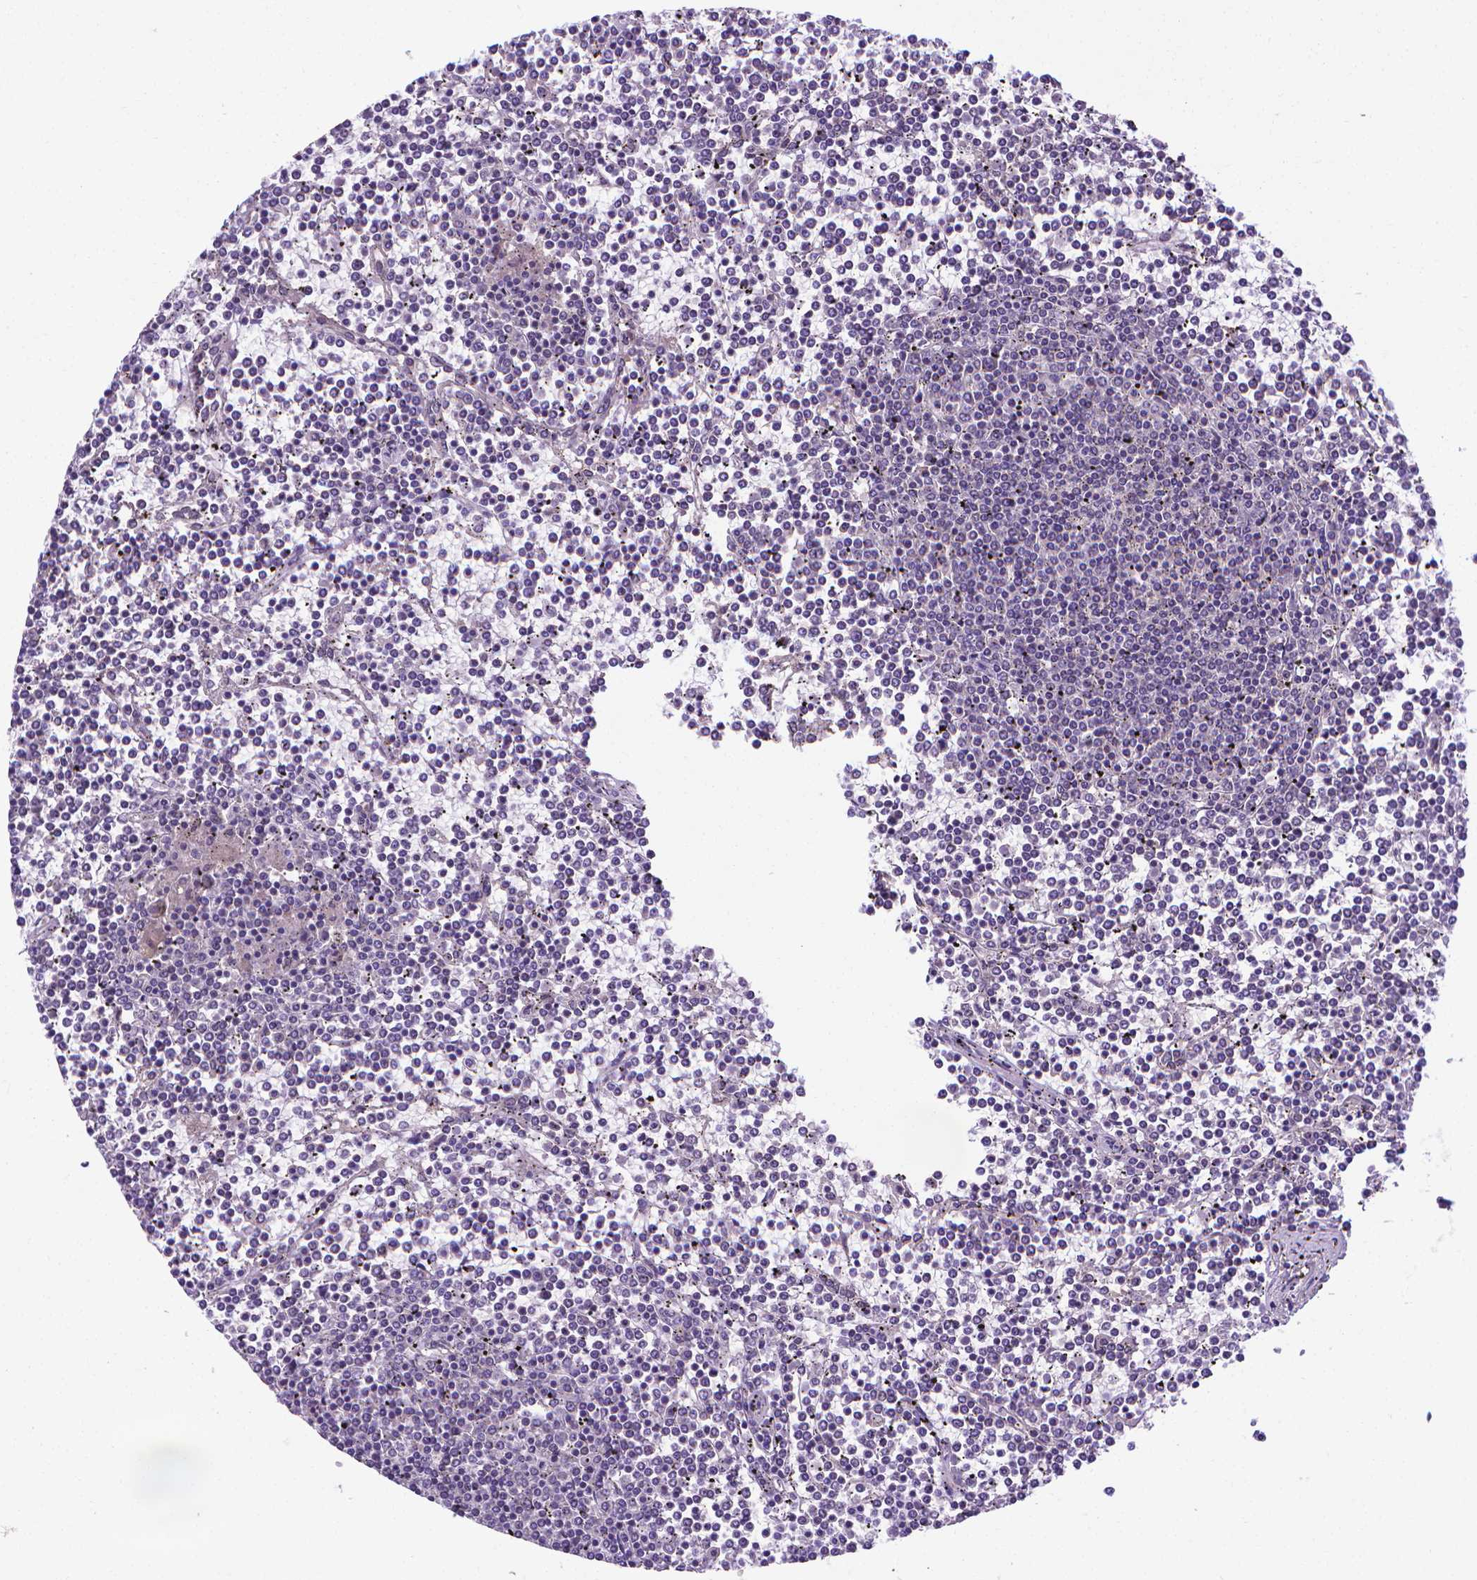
{"staining": {"intensity": "negative", "quantity": "none", "location": "none"}, "tissue": "lymphoma", "cell_type": "Tumor cells", "image_type": "cancer", "snomed": [{"axis": "morphology", "description": "Malignant lymphoma, non-Hodgkin's type, Low grade"}, {"axis": "topography", "description": "Spleen"}], "caption": "Immunohistochemistry of lymphoma exhibits no positivity in tumor cells.", "gene": "GPR63", "patient": {"sex": "female", "age": 19}}